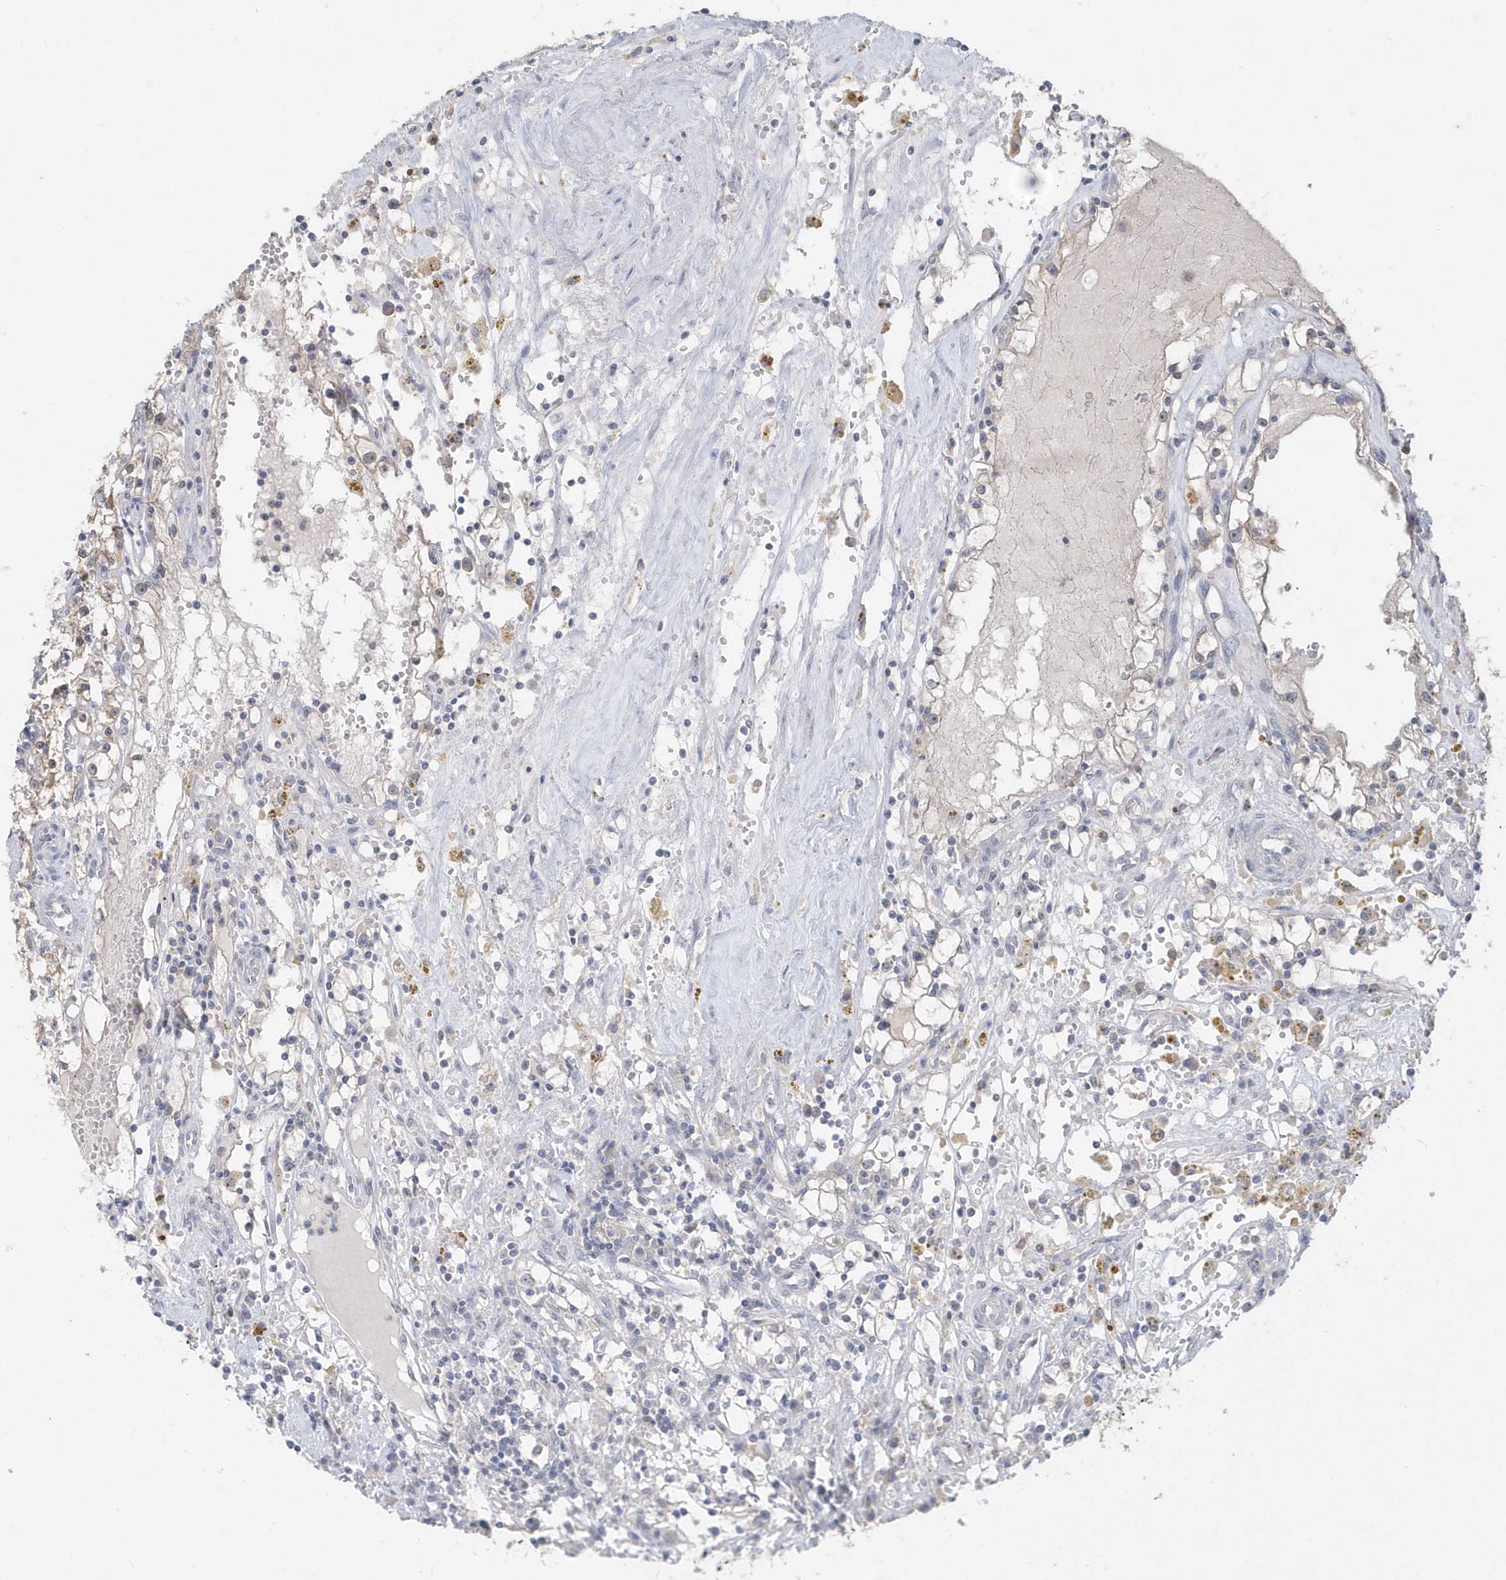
{"staining": {"intensity": "weak", "quantity": "25%-75%", "location": "cytoplasmic/membranous"}, "tissue": "renal cancer", "cell_type": "Tumor cells", "image_type": "cancer", "snomed": [{"axis": "morphology", "description": "Adenocarcinoma, NOS"}, {"axis": "topography", "description": "Kidney"}], "caption": "Weak cytoplasmic/membranous staining is seen in approximately 25%-75% of tumor cells in renal cancer (adenocarcinoma).", "gene": "AKR7A2", "patient": {"sex": "male", "age": 56}}